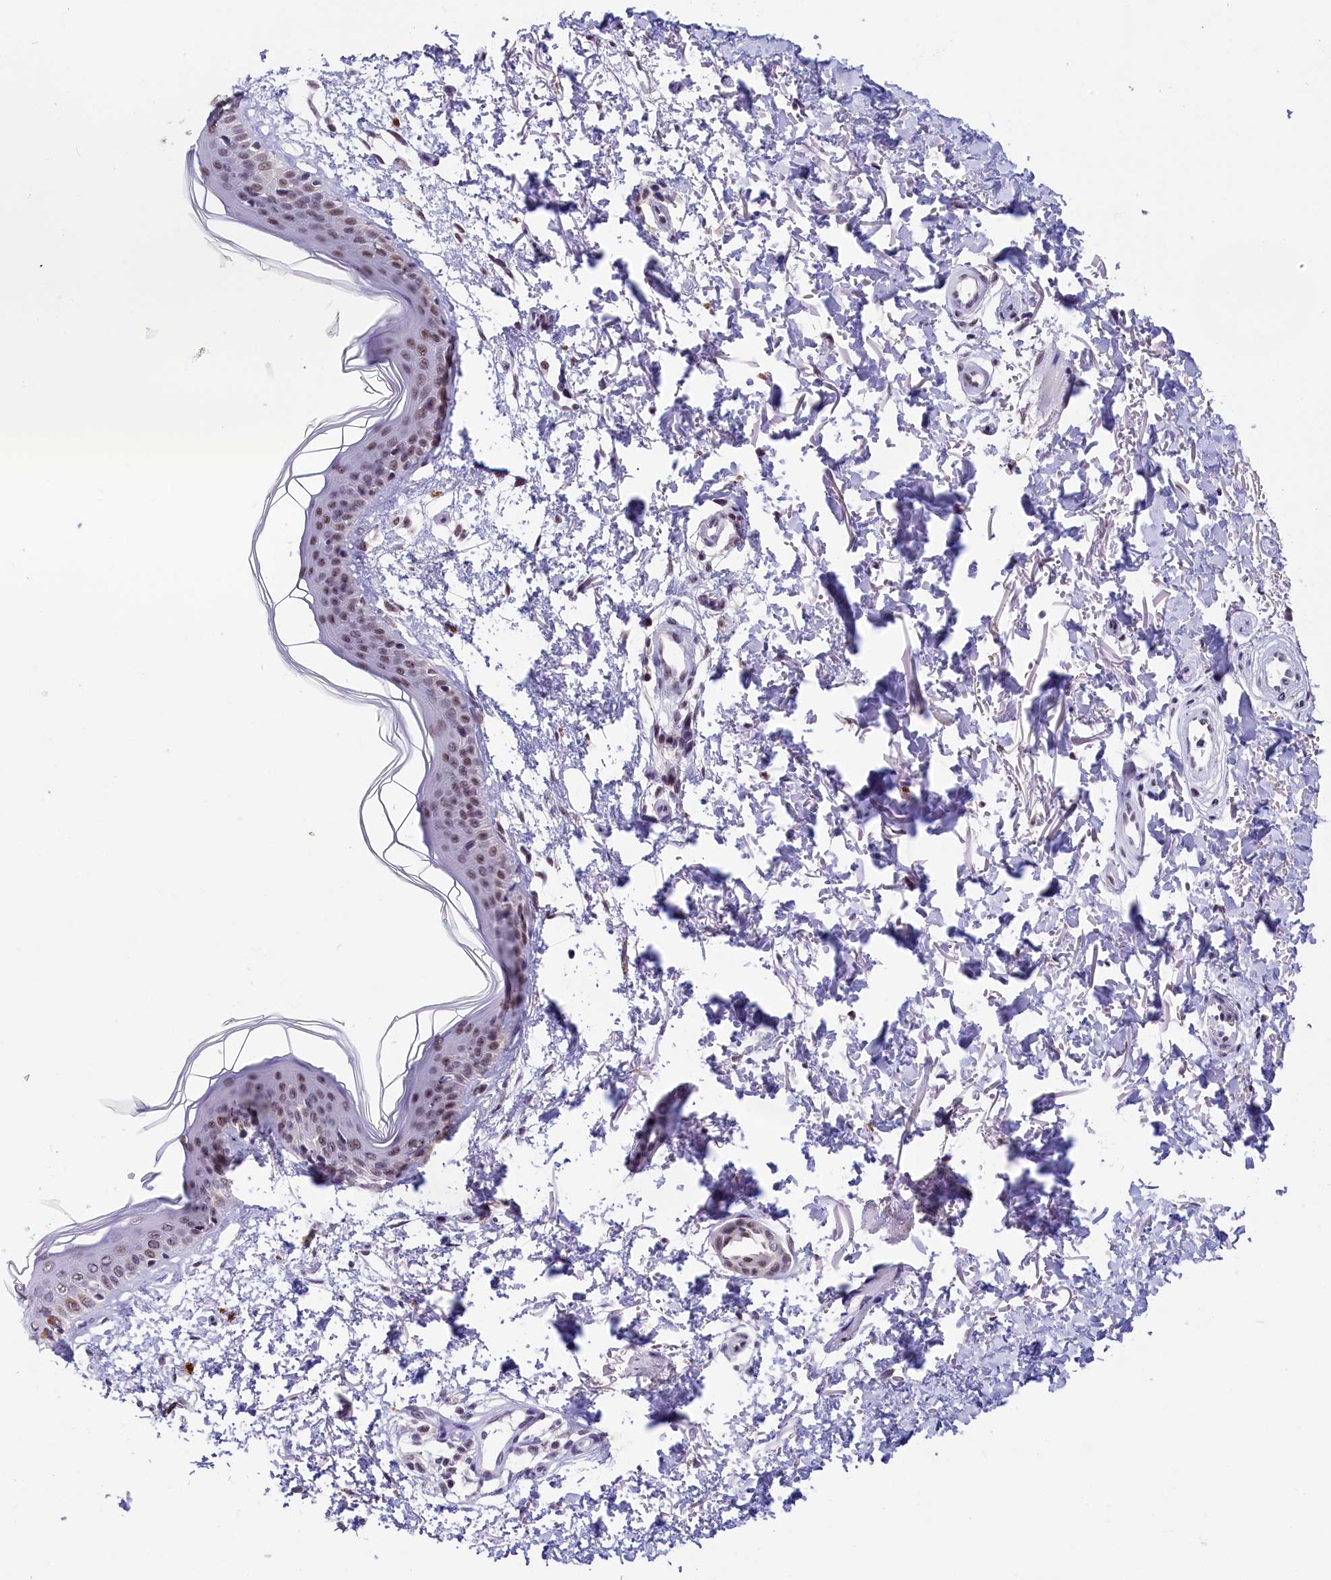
{"staining": {"intensity": "weak", "quantity": ">75%", "location": "nuclear"}, "tissue": "skin", "cell_type": "Fibroblasts", "image_type": "normal", "snomed": [{"axis": "morphology", "description": "Normal tissue, NOS"}, {"axis": "topography", "description": "Skin"}], "caption": "IHC staining of benign skin, which displays low levels of weak nuclear positivity in approximately >75% of fibroblasts indicating weak nuclear protein expression. The staining was performed using DAB (3,3'-diaminobenzidine) (brown) for protein detection and nuclei were counterstained in hematoxylin (blue).", "gene": "ZC3H4", "patient": {"sex": "male", "age": 66}}